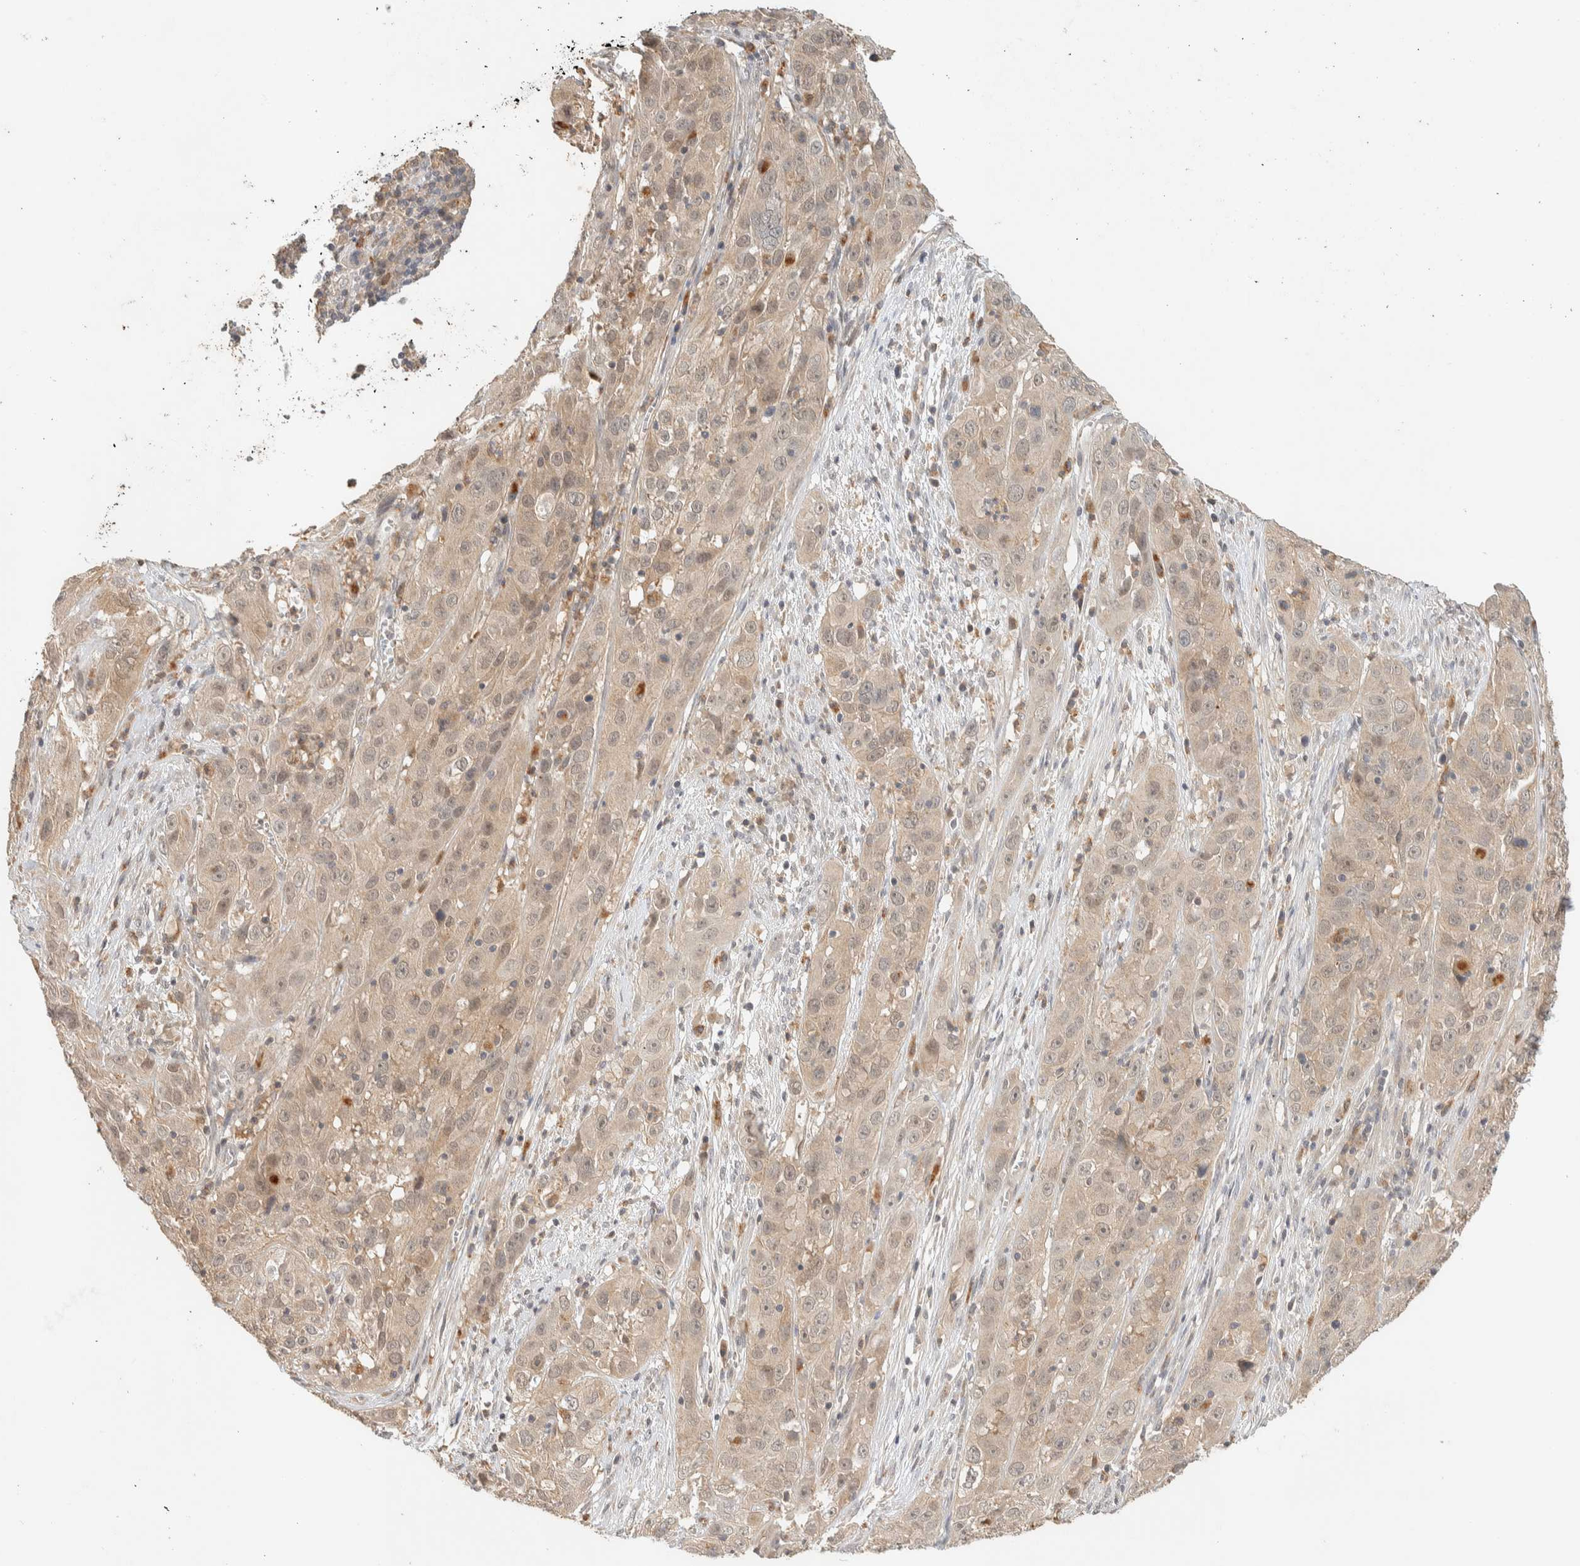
{"staining": {"intensity": "weak", "quantity": ">75%", "location": "cytoplasmic/membranous"}, "tissue": "cervical cancer", "cell_type": "Tumor cells", "image_type": "cancer", "snomed": [{"axis": "morphology", "description": "Squamous cell carcinoma, NOS"}, {"axis": "topography", "description": "Cervix"}], "caption": "Protein analysis of cervical cancer tissue shows weak cytoplasmic/membranous expression in about >75% of tumor cells. (Stains: DAB in brown, nuclei in blue, Microscopy: brightfield microscopy at high magnification).", "gene": "ITPA", "patient": {"sex": "female", "age": 32}}